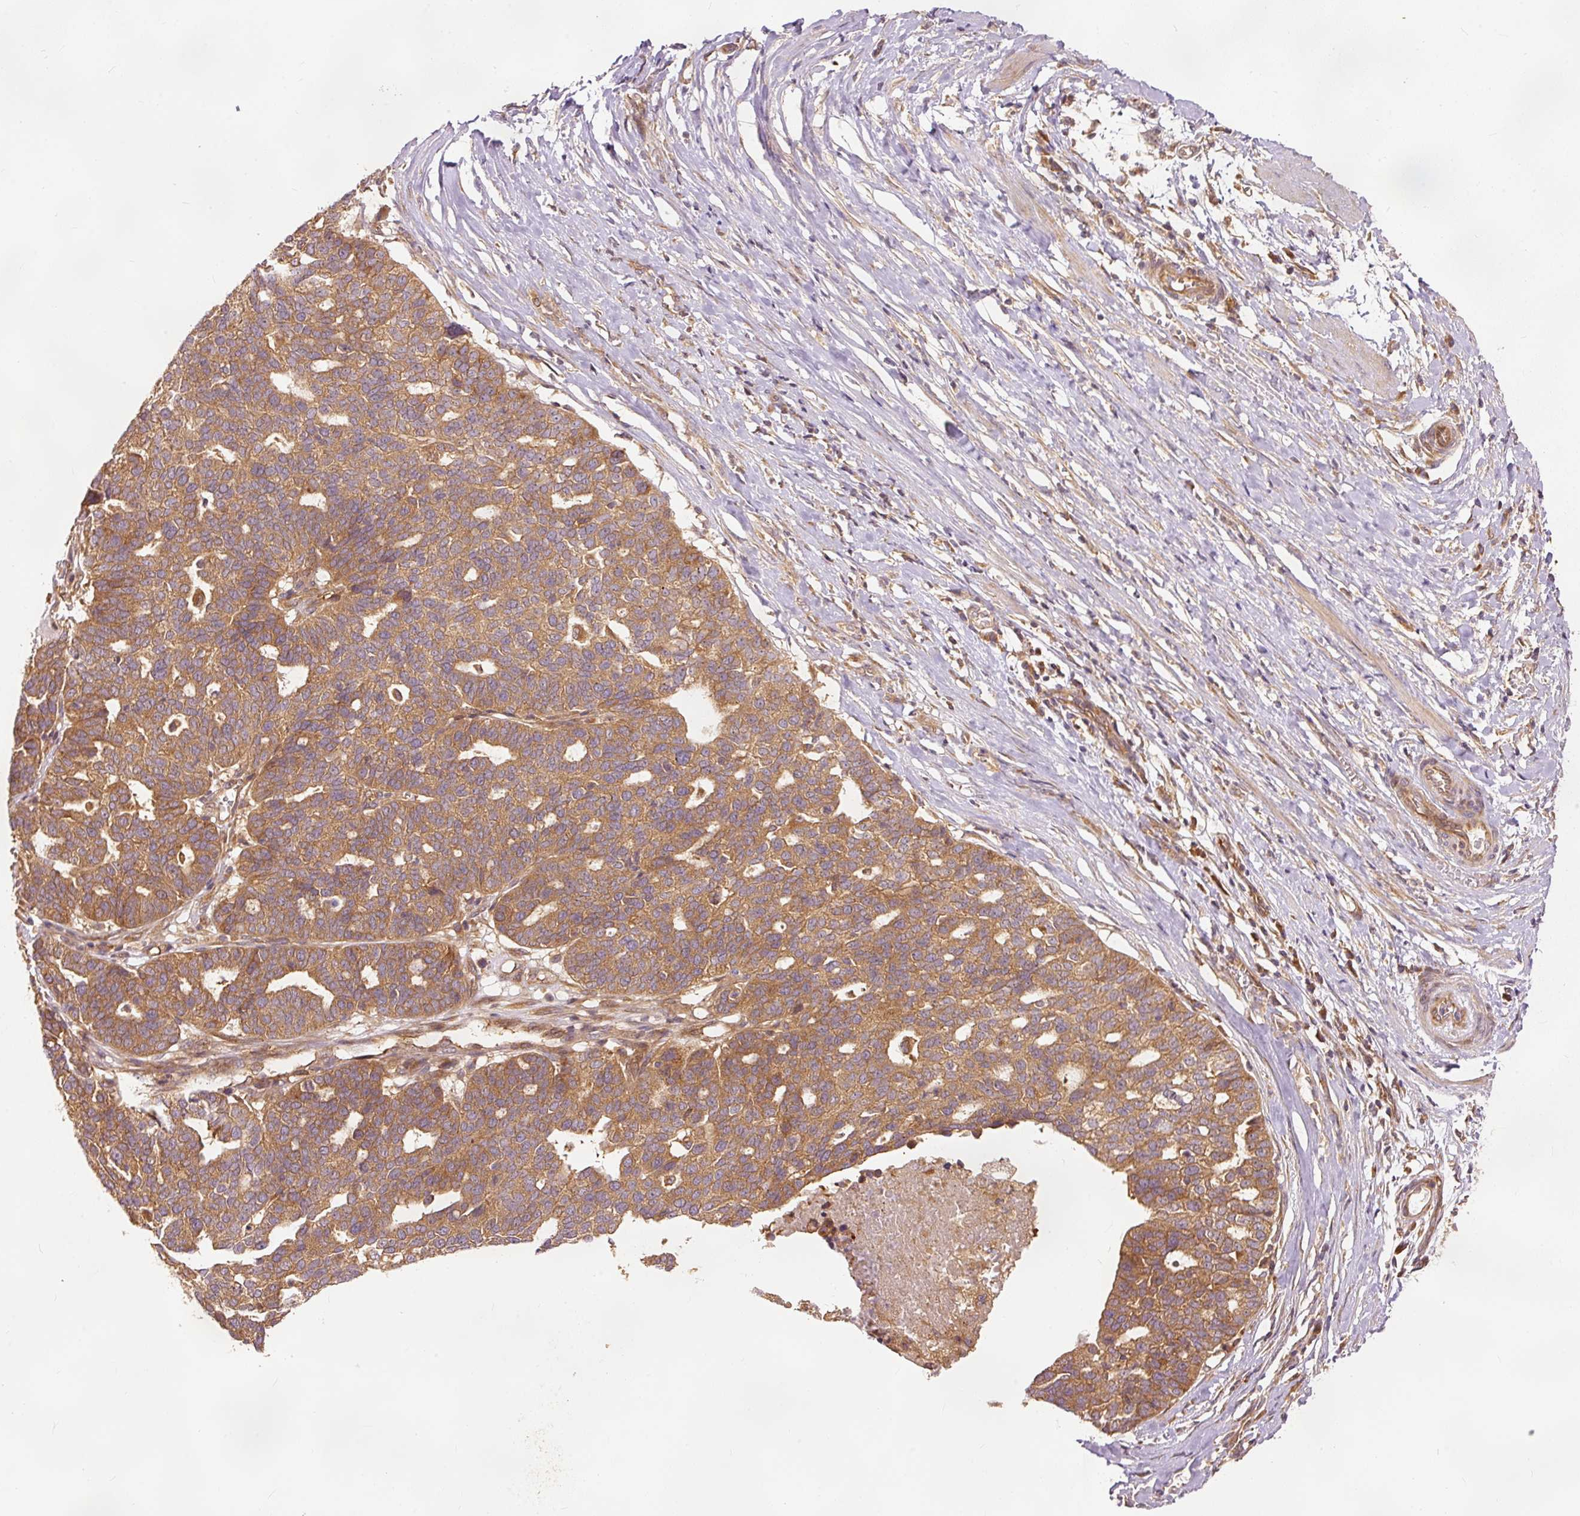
{"staining": {"intensity": "moderate", "quantity": ">75%", "location": "cytoplasmic/membranous"}, "tissue": "ovarian cancer", "cell_type": "Tumor cells", "image_type": "cancer", "snomed": [{"axis": "morphology", "description": "Cystadenocarcinoma, serous, NOS"}, {"axis": "topography", "description": "Ovary"}], "caption": "Immunohistochemical staining of human ovarian cancer (serous cystadenocarcinoma) reveals medium levels of moderate cytoplasmic/membranous staining in about >75% of tumor cells.", "gene": "EIF3B", "patient": {"sex": "female", "age": 59}}